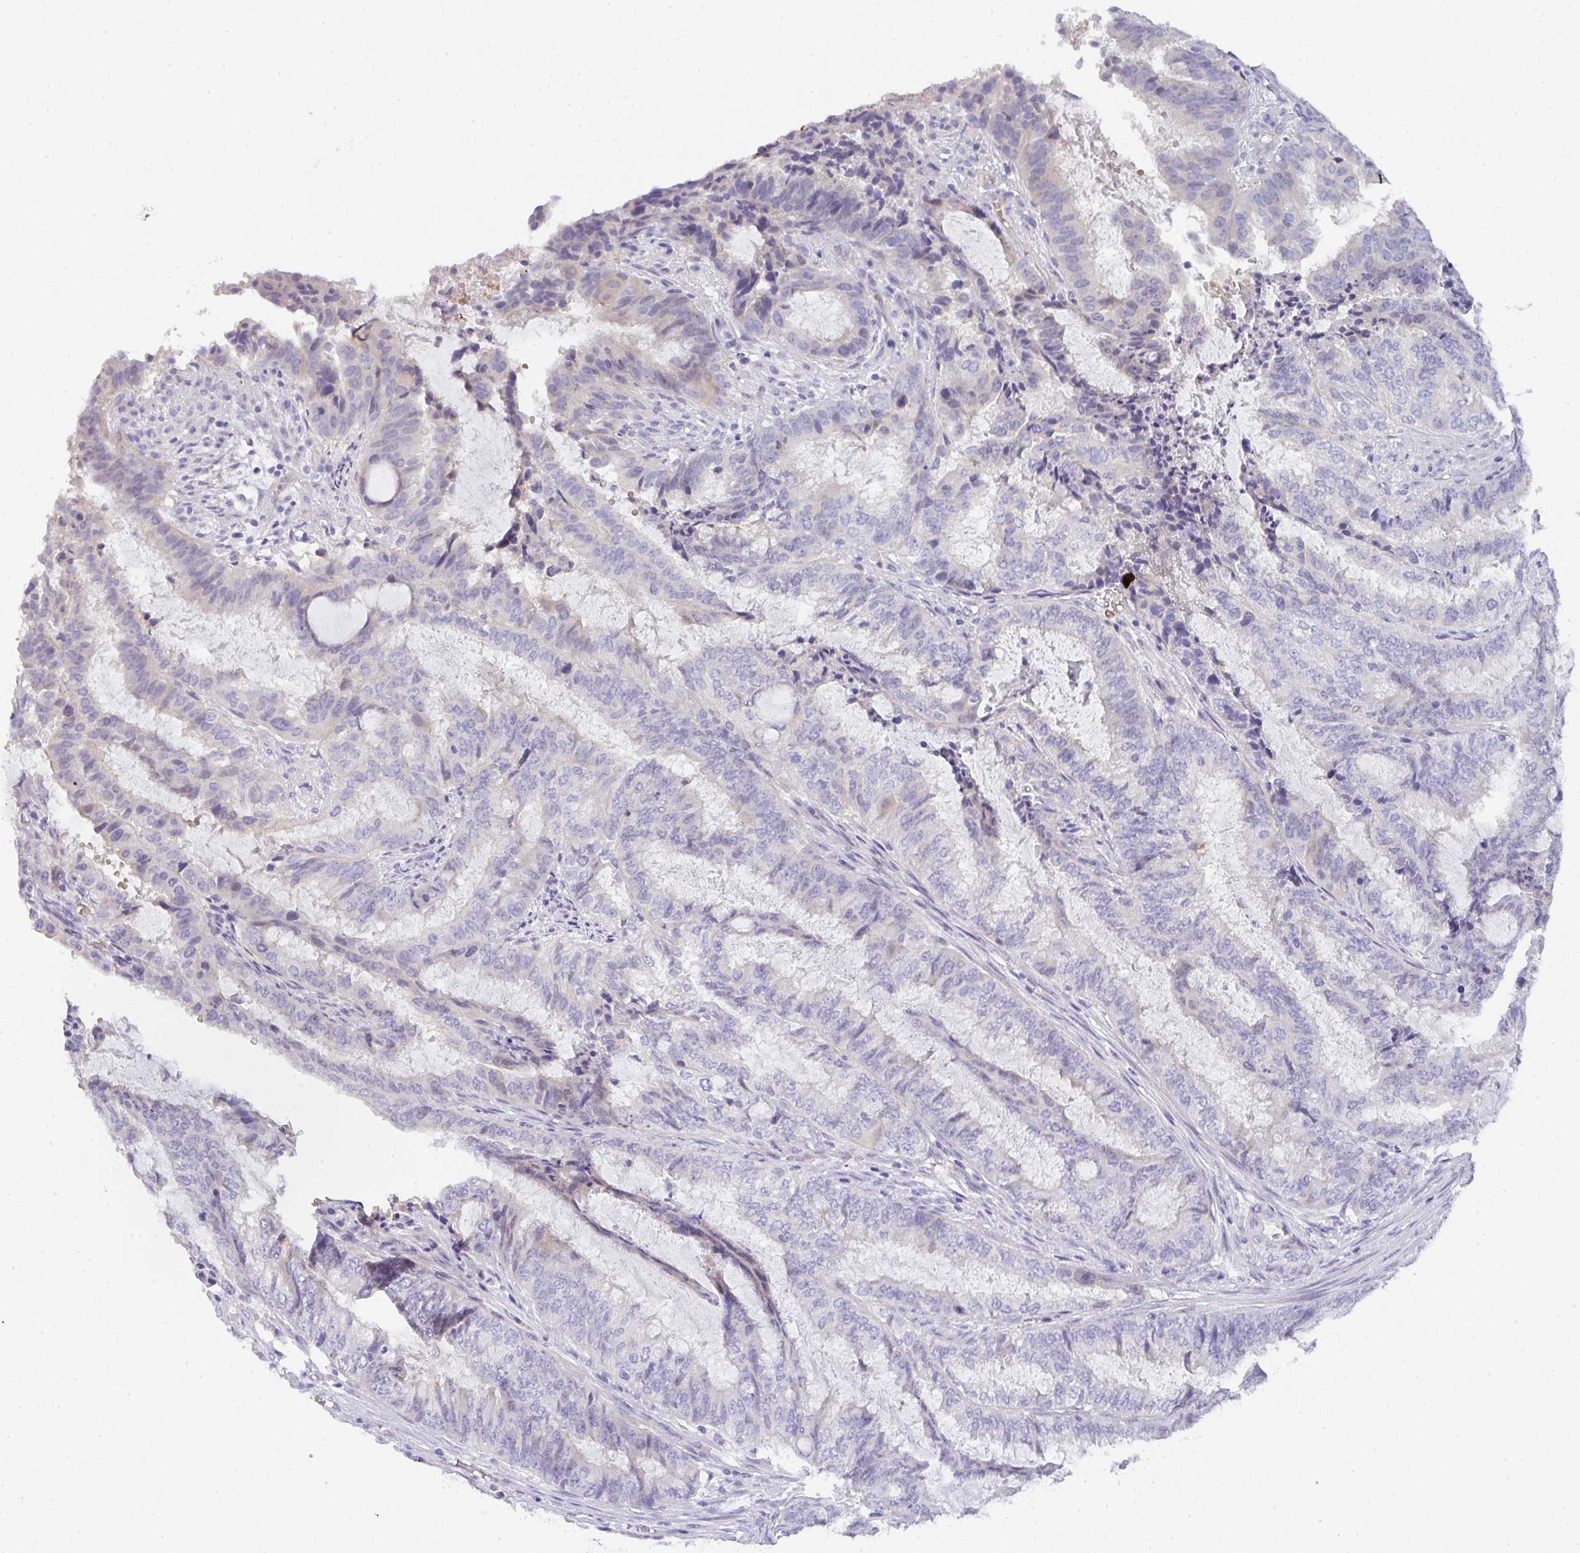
{"staining": {"intensity": "negative", "quantity": "none", "location": "none"}, "tissue": "endometrial cancer", "cell_type": "Tumor cells", "image_type": "cancer", "snomed": [{"axis": "morphology", "description": "Adenocarcinoma, NOS"}, {"axis": "topography", "description": "Endometrium"}], "caption": "Tumor cells are negative for brown protein staining in adenocarcinoma (endometrial). The staining is performed using DAB (3,3'-diaminobenzidine) brown chromogen with nuclei counter-stained in using hematoxylin.", "gene": "CACNA1S", "patient": {"sex": "female", "age": 51}}